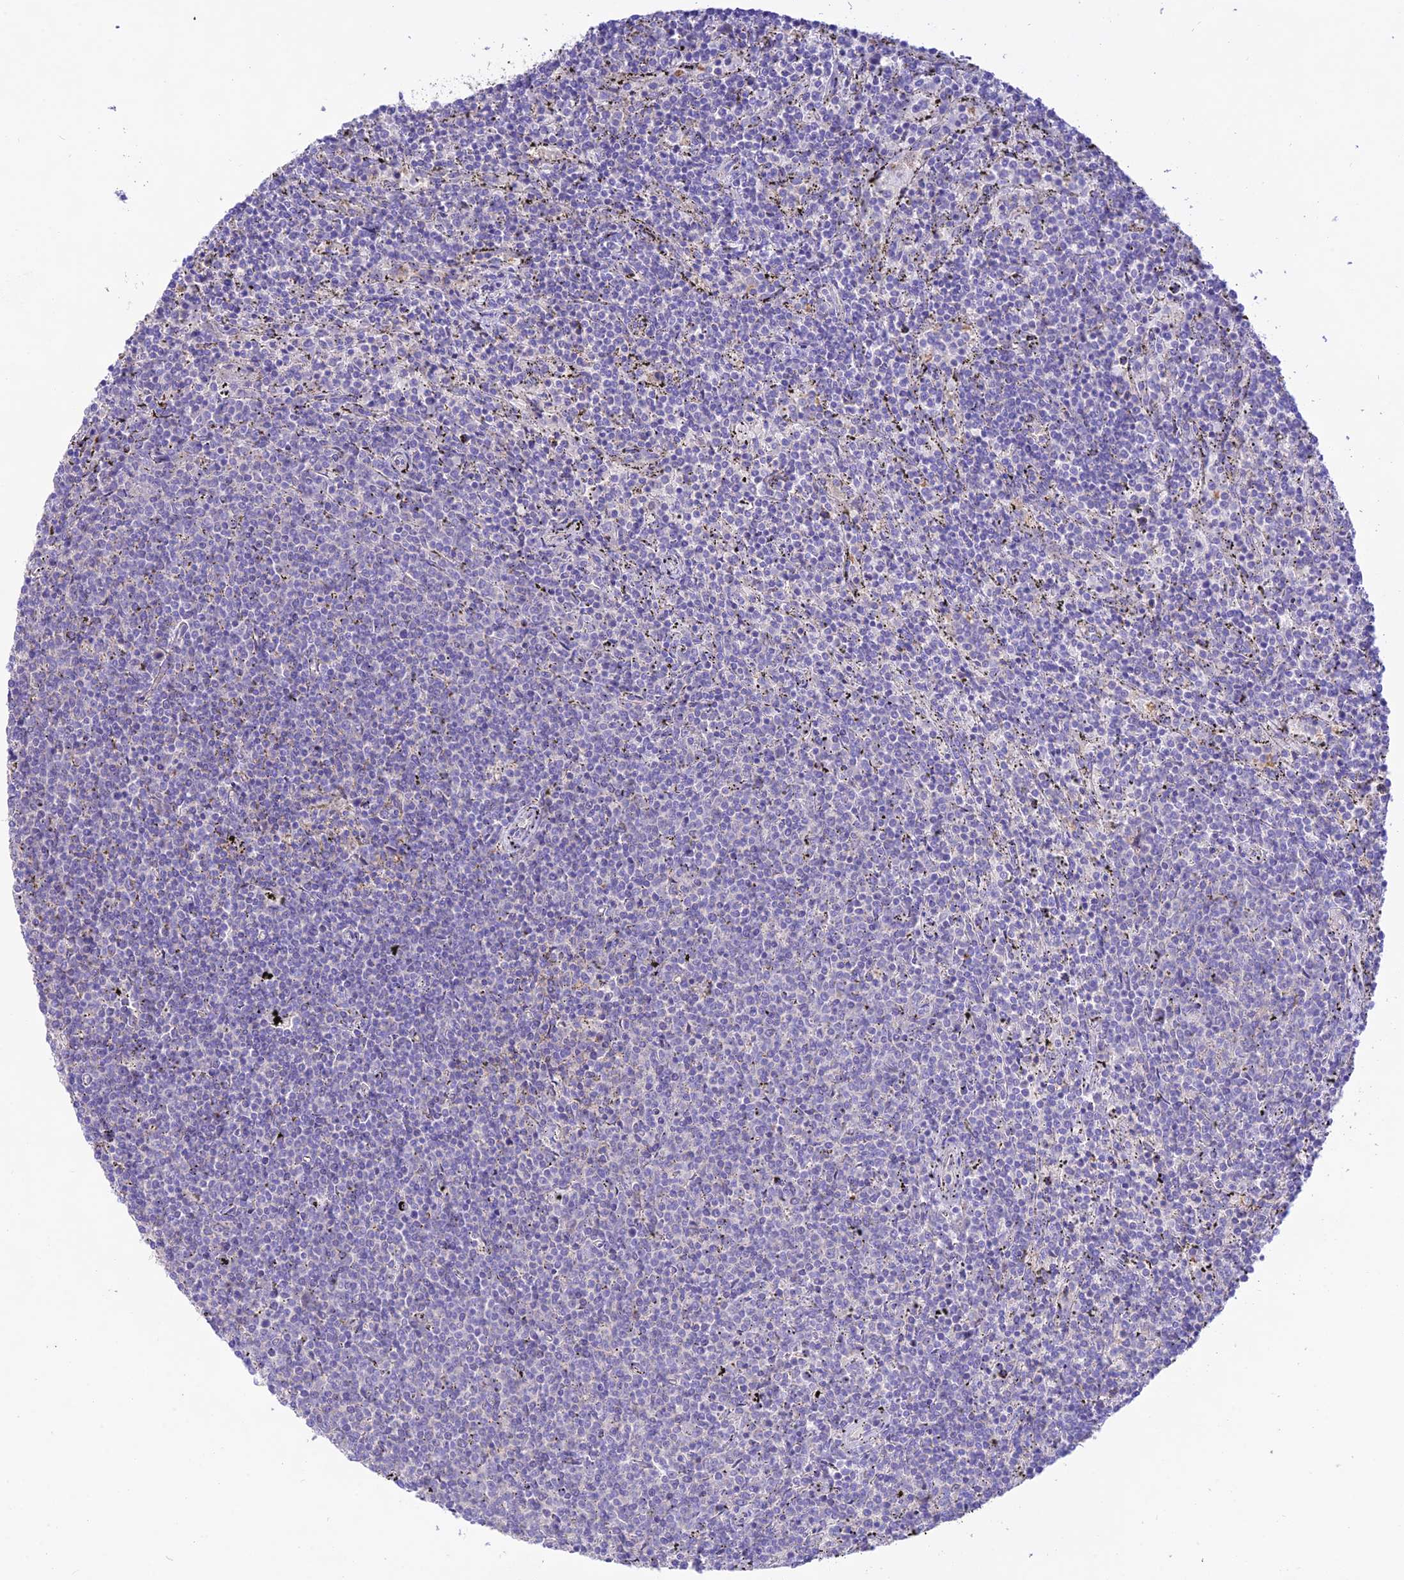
{"staining": {"intensity": "negative", "quantity": "none", "location": "none"}, "tissue": "lymphoma", "cell_type": "Tumor cells", "image_type": "cancer", "snomed": [{"axis": "morphology", "description": "Malignant lymphoma, non-Hodgkin's type, Low grade"}, {"axis": "topography", "description": "Spleen"}], "caption": "Protein analysis of lymphoma shows no significant positivity in tumor cells.", "gene": "NLRP9", "patient": {"sex": "female", "age": 50}}